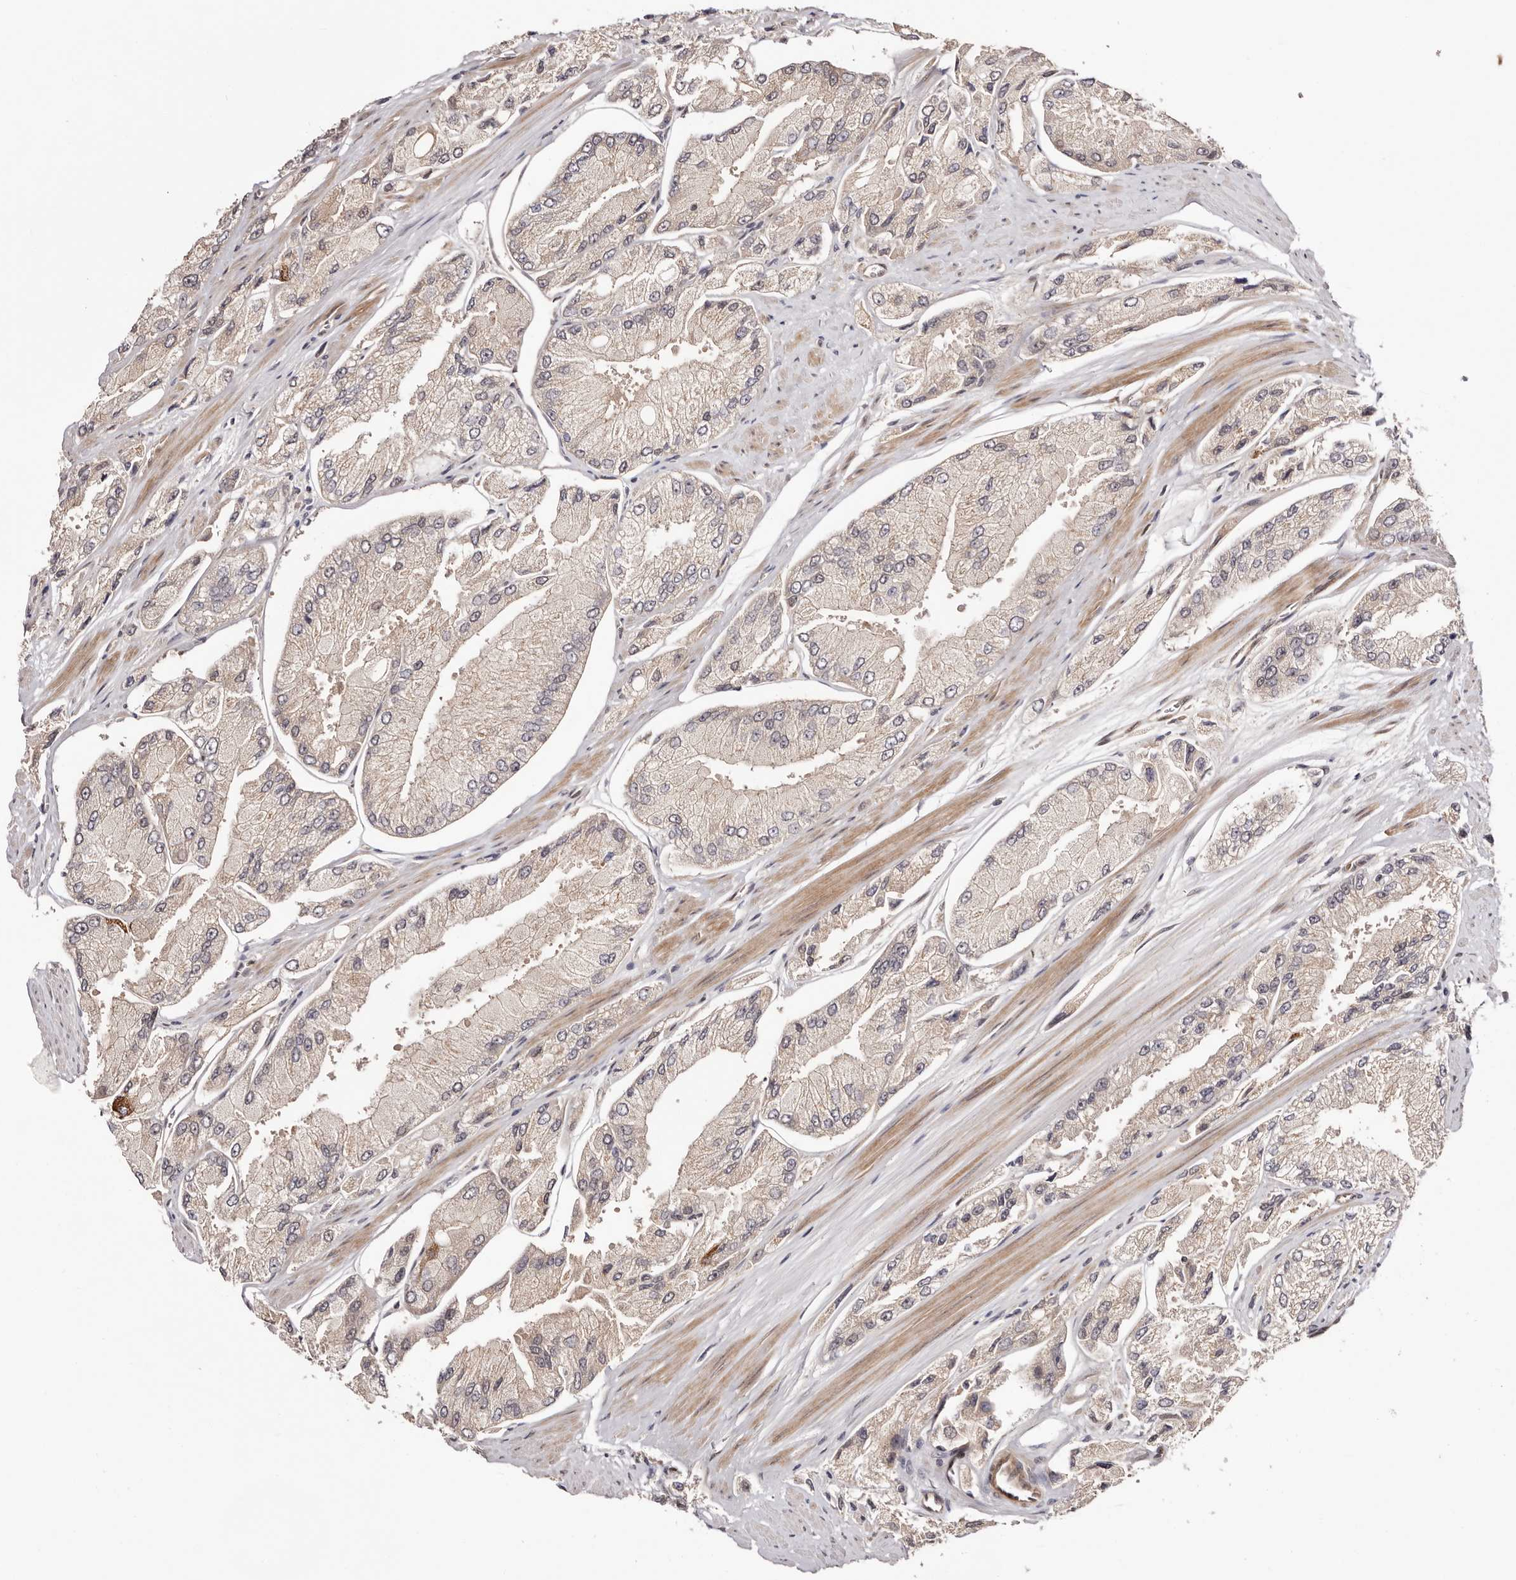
{"staining": {"intensity": "negative", "quantity": "none", "location": "none"}, "tissue": "prostate cancer", "cell_type": "Tumor cells", "image_type": "cancer", "snomed": [{"axis": "morphology", "description": "Adenocarcinoma, High grade"}, {"axis": "topography", "description": "Prostate"}], "caption": "This is an immunohistochemistry (IHC) photomicrograph of human prostate cancer. There is no staining in tumor cells.", "gene": "EGR3", "patient": {"sex": "male", "age": 58}}